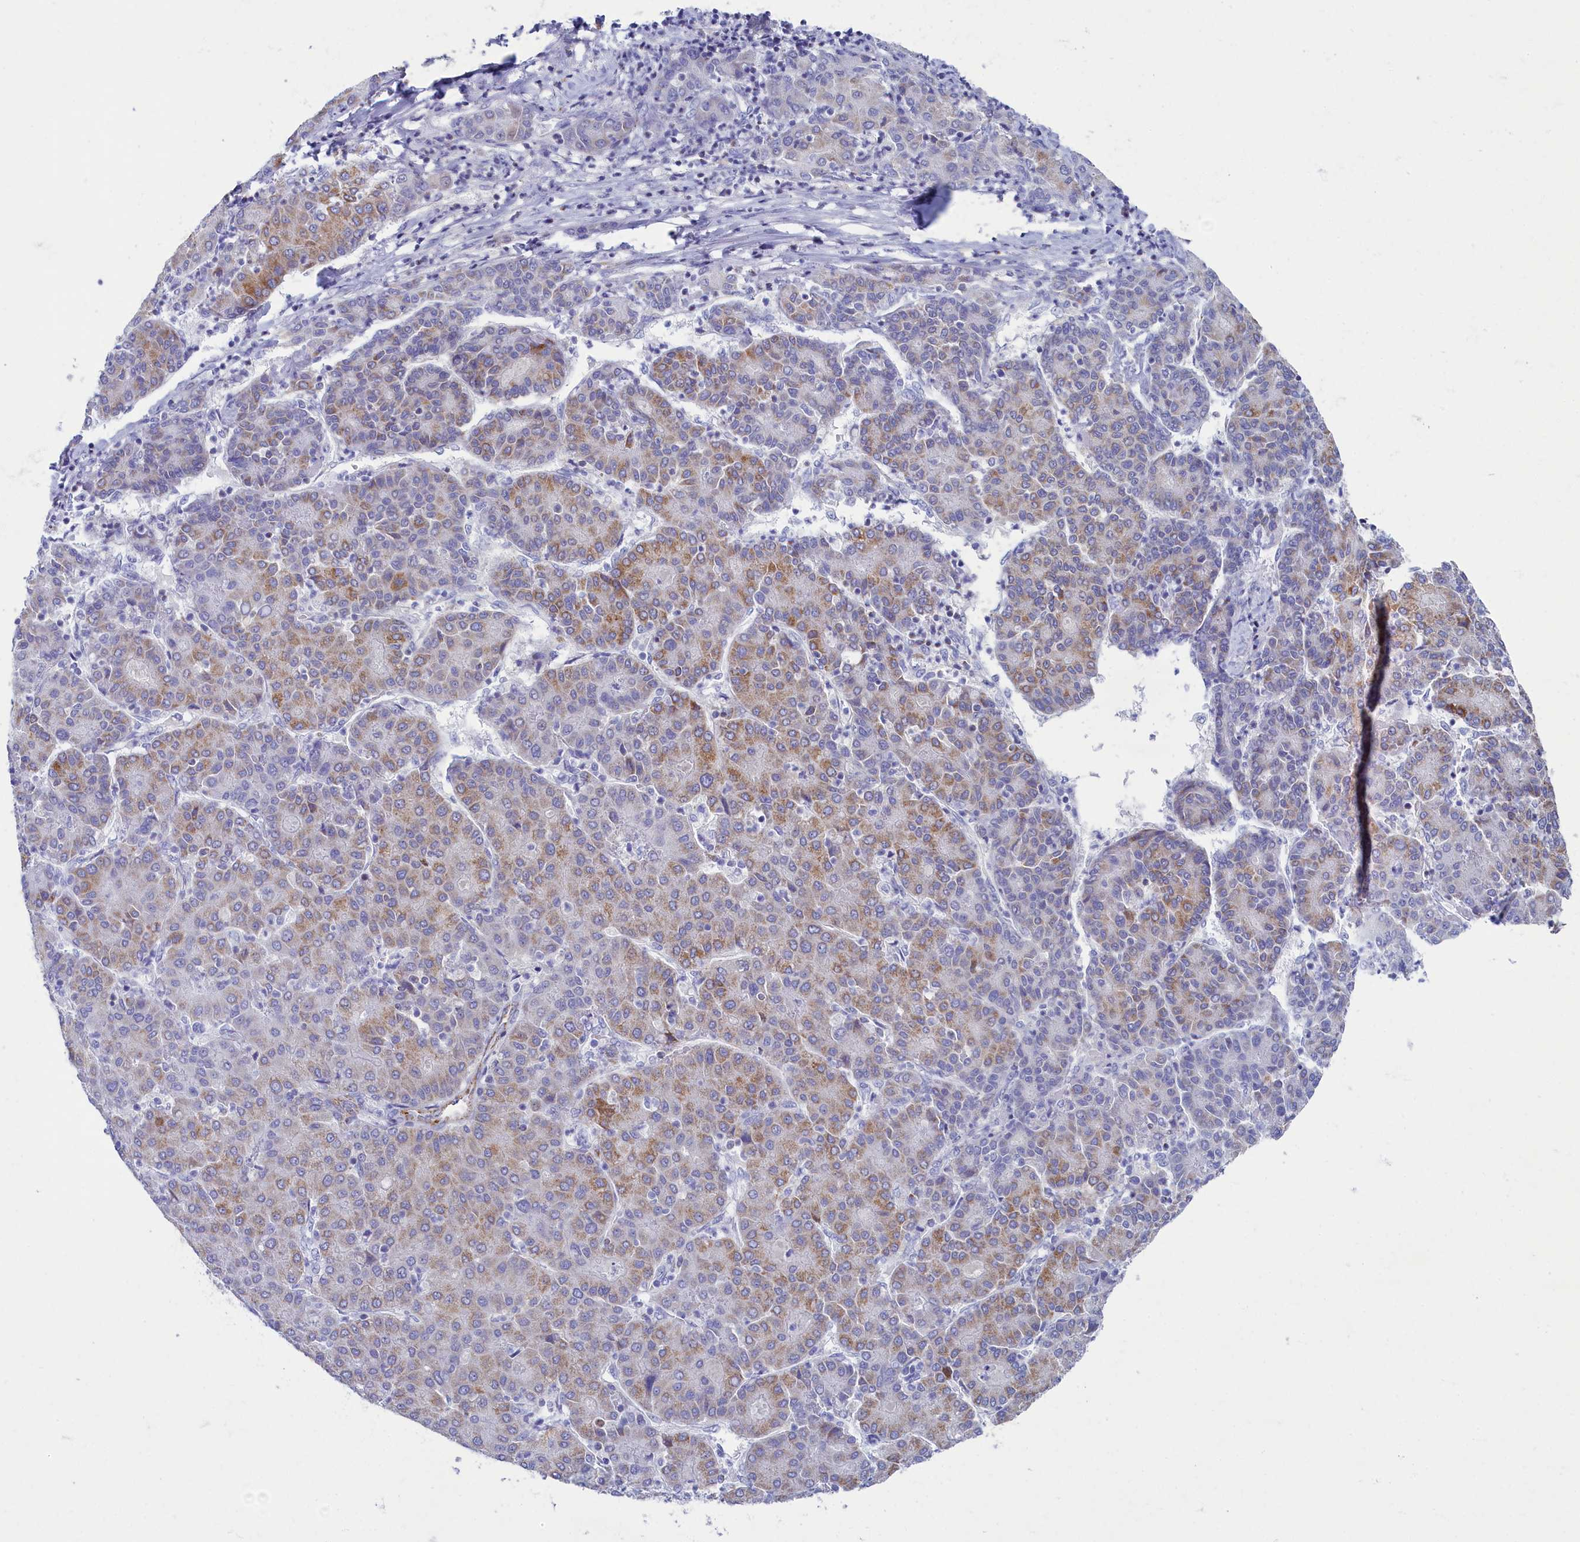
{"staining": {"intensity": "moderate", "quantity": "<25%", "location": "cytoplasmic/membranous"}, "tissue": "liver cancer", "cell_type": "Tumor cells", "image_type": "cancer", "snomed": [{"axis": "morphology", "description": "Carcinoma, Hepatocellular, NOS"}, {"axis": "topography", "description": "Liver"}], "caption": "Human hepatocellular carcinoma (liver) stained for a protein (brown) shows moderate cytoplasmic/membranous positive expression in about <25% of tumor cells.", "gene": "OCIAD2", "patient": {"sex": "male", "age": 65}}